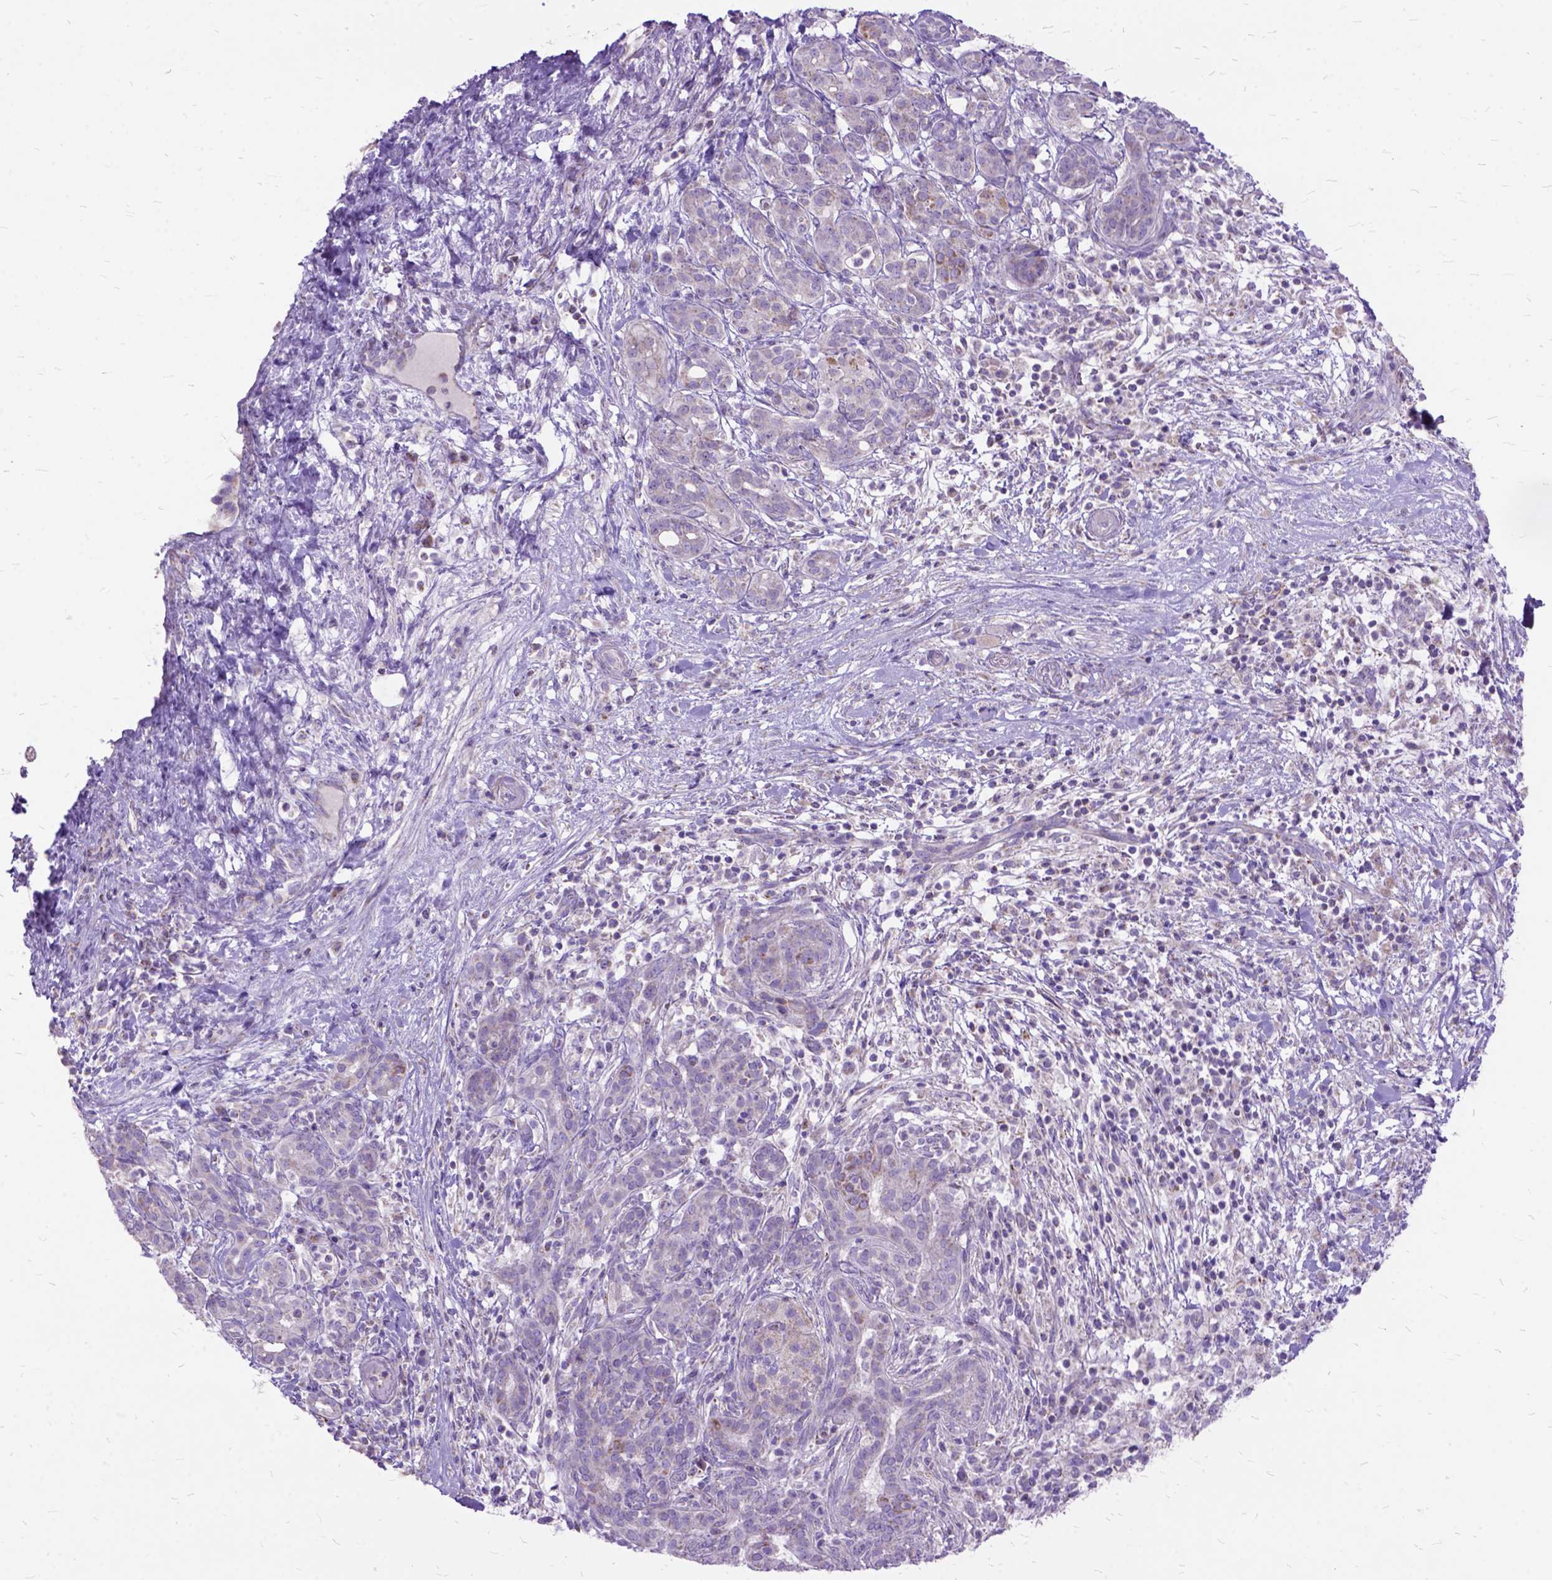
{"staining": {"intensity": "negative", "quantity": "none", "location": "none"}, "tissue": "pancreatic cancer", "cell_type": "Tumor cells", "image_type": "cancer", "snomed": [{"axis": "morphology", "description": "Adenocarcinoma, NOS"}, {"axis": "topography", "description": "Pancreas"}], "caption": "Micrograph shows no protein expression in tumor cells of pancreatic adenocarcinoma tissue.", "gene": "CTAG2", "patient": {"sex": "male", "age": 44}}